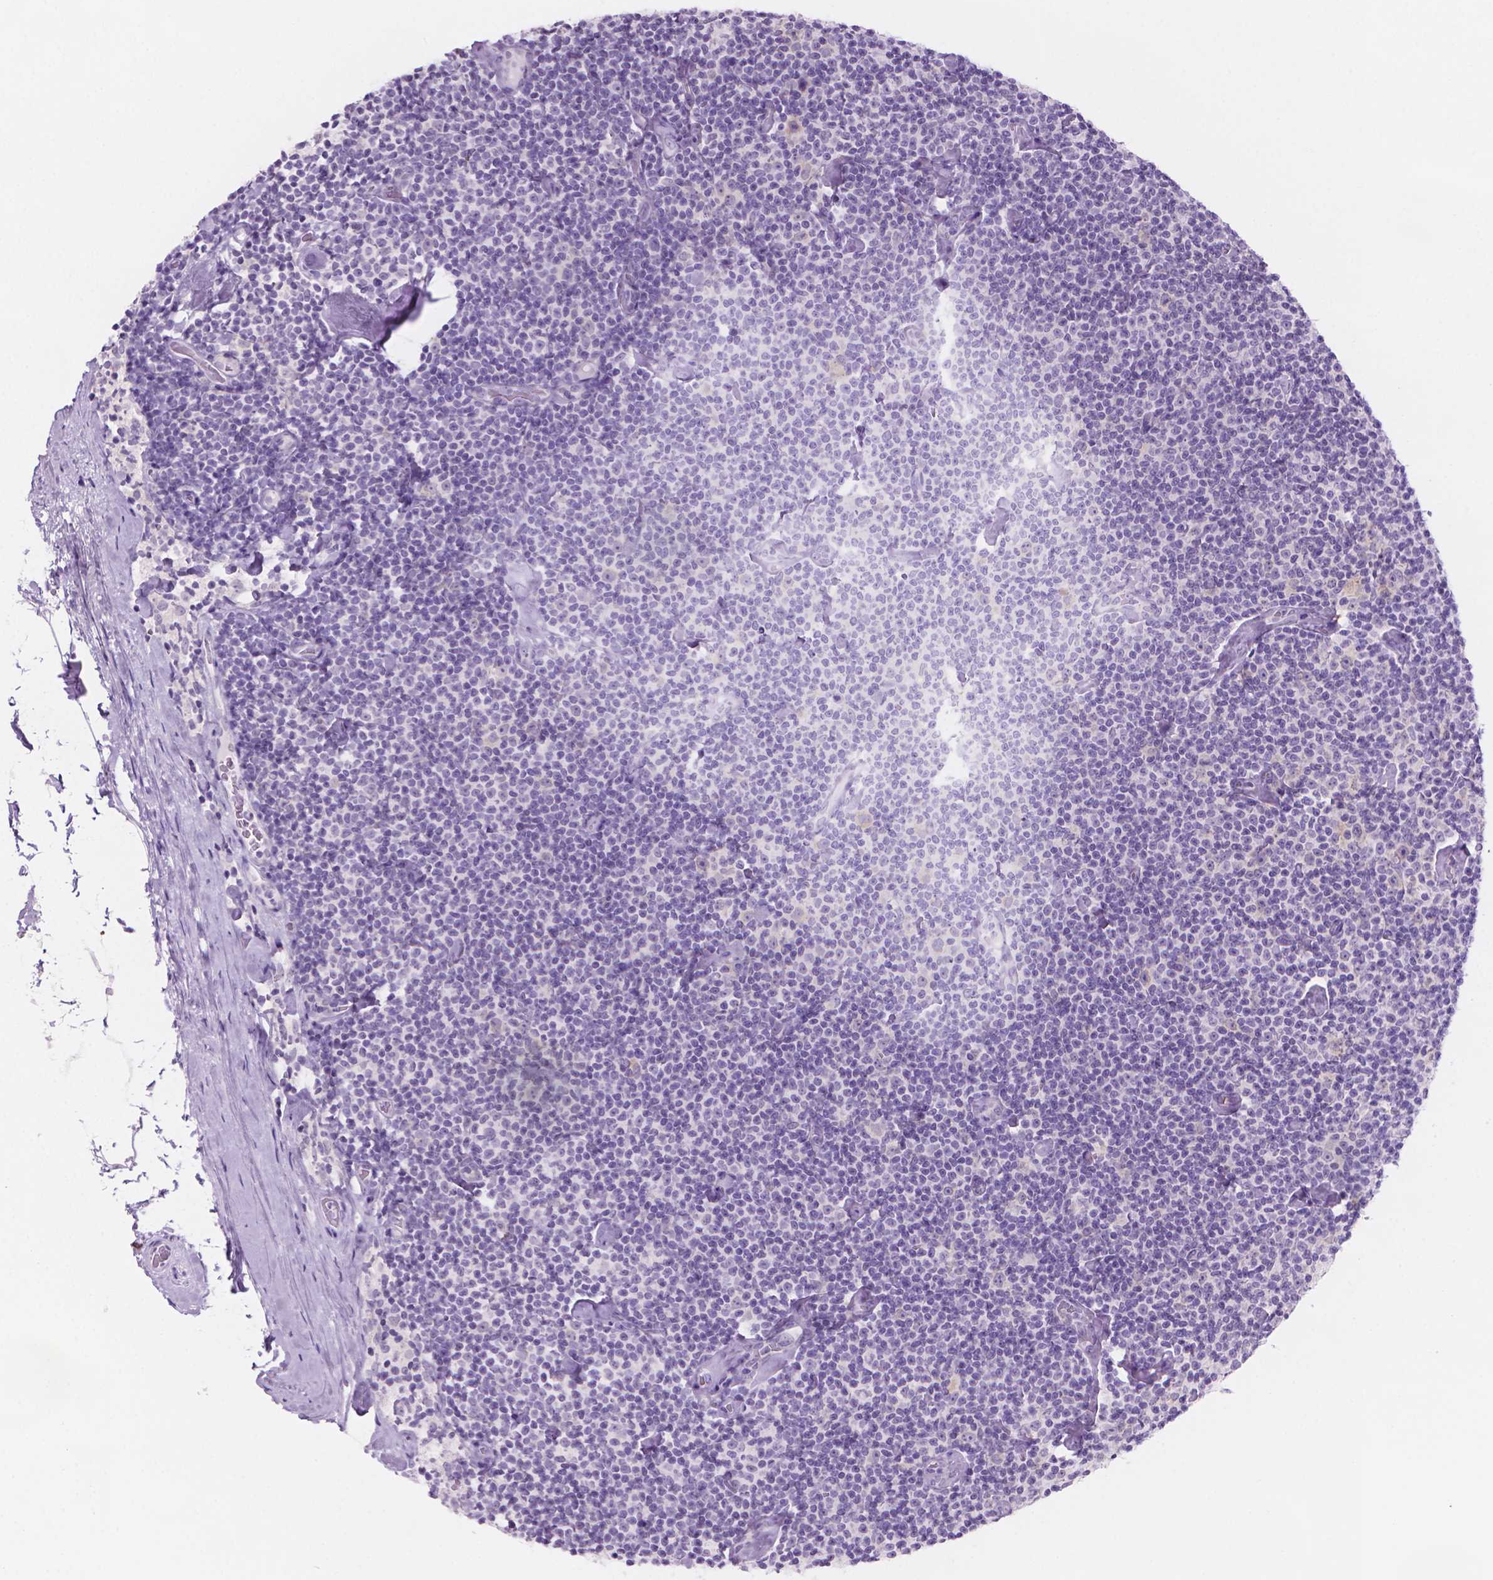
{"staining": {"intensity": "negative", "quantity": "none", "location": "none"}, "tissue": "lymphoma", "cell_type": "Tumor cells", "image_type": "cancer", "snomed": [{"axis": "morphology", "description": "Malignant lymphoma, non-Hodgkin's type, Low grade"}, {"axis": "topography", "description": "Lymph node"}], "caption": "IHC of human low-grade malignant lymphoma, non-Hodgkin's type demonstrates no staining in tumor cells. (DAB immunohistochemistry (IHC) visualized using brightfield microscopy, high magnification).", "gene": "ENSG00000187186", "patient": {"sex": "male", "age": 81}}